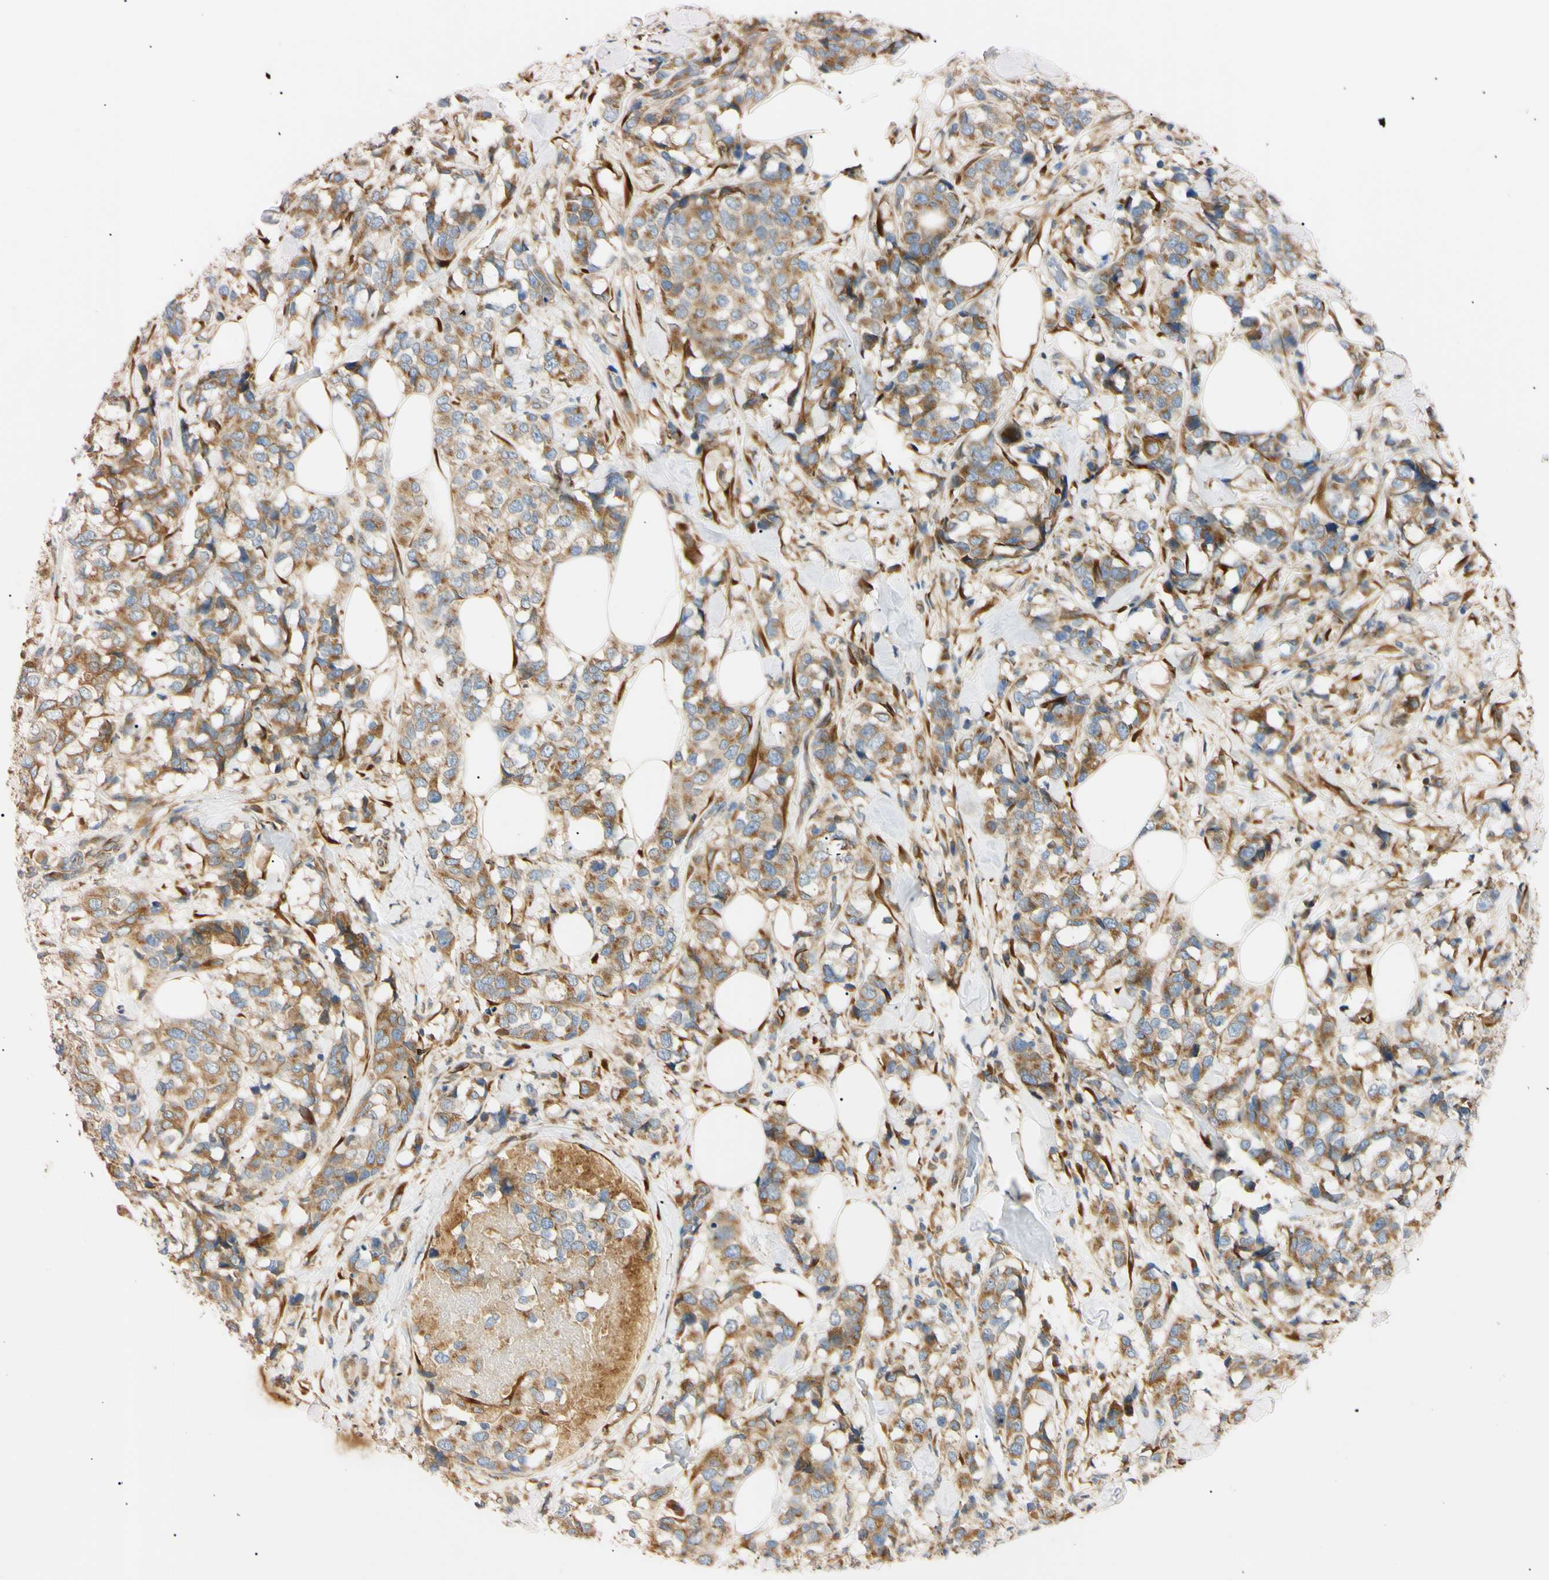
{"staining": {"intensity": "moderate", "quantity": ">75%", "location": "cytoplasmic/membranous"}, "tissue": "breast cancer", "cell_type": "Tumor cells", "image_type": "cancer", "snomed": [{"axis": "morphology", "description": "Lobular carcinoma"}, {"axis": "topography", "description": "Breast"}], "caption": "Protein staining by IHC exhibits moderate cytoplasmic/membranous positivity in approximately >75% of tumor cells in breast lobular carcinoma. (DAB (3,3'-diaminobenzidine) = brown stain, brightfield microscopy at high magnification).", "gene": "IER3IP1", "patient": {"sex": "female", "age": 59}}